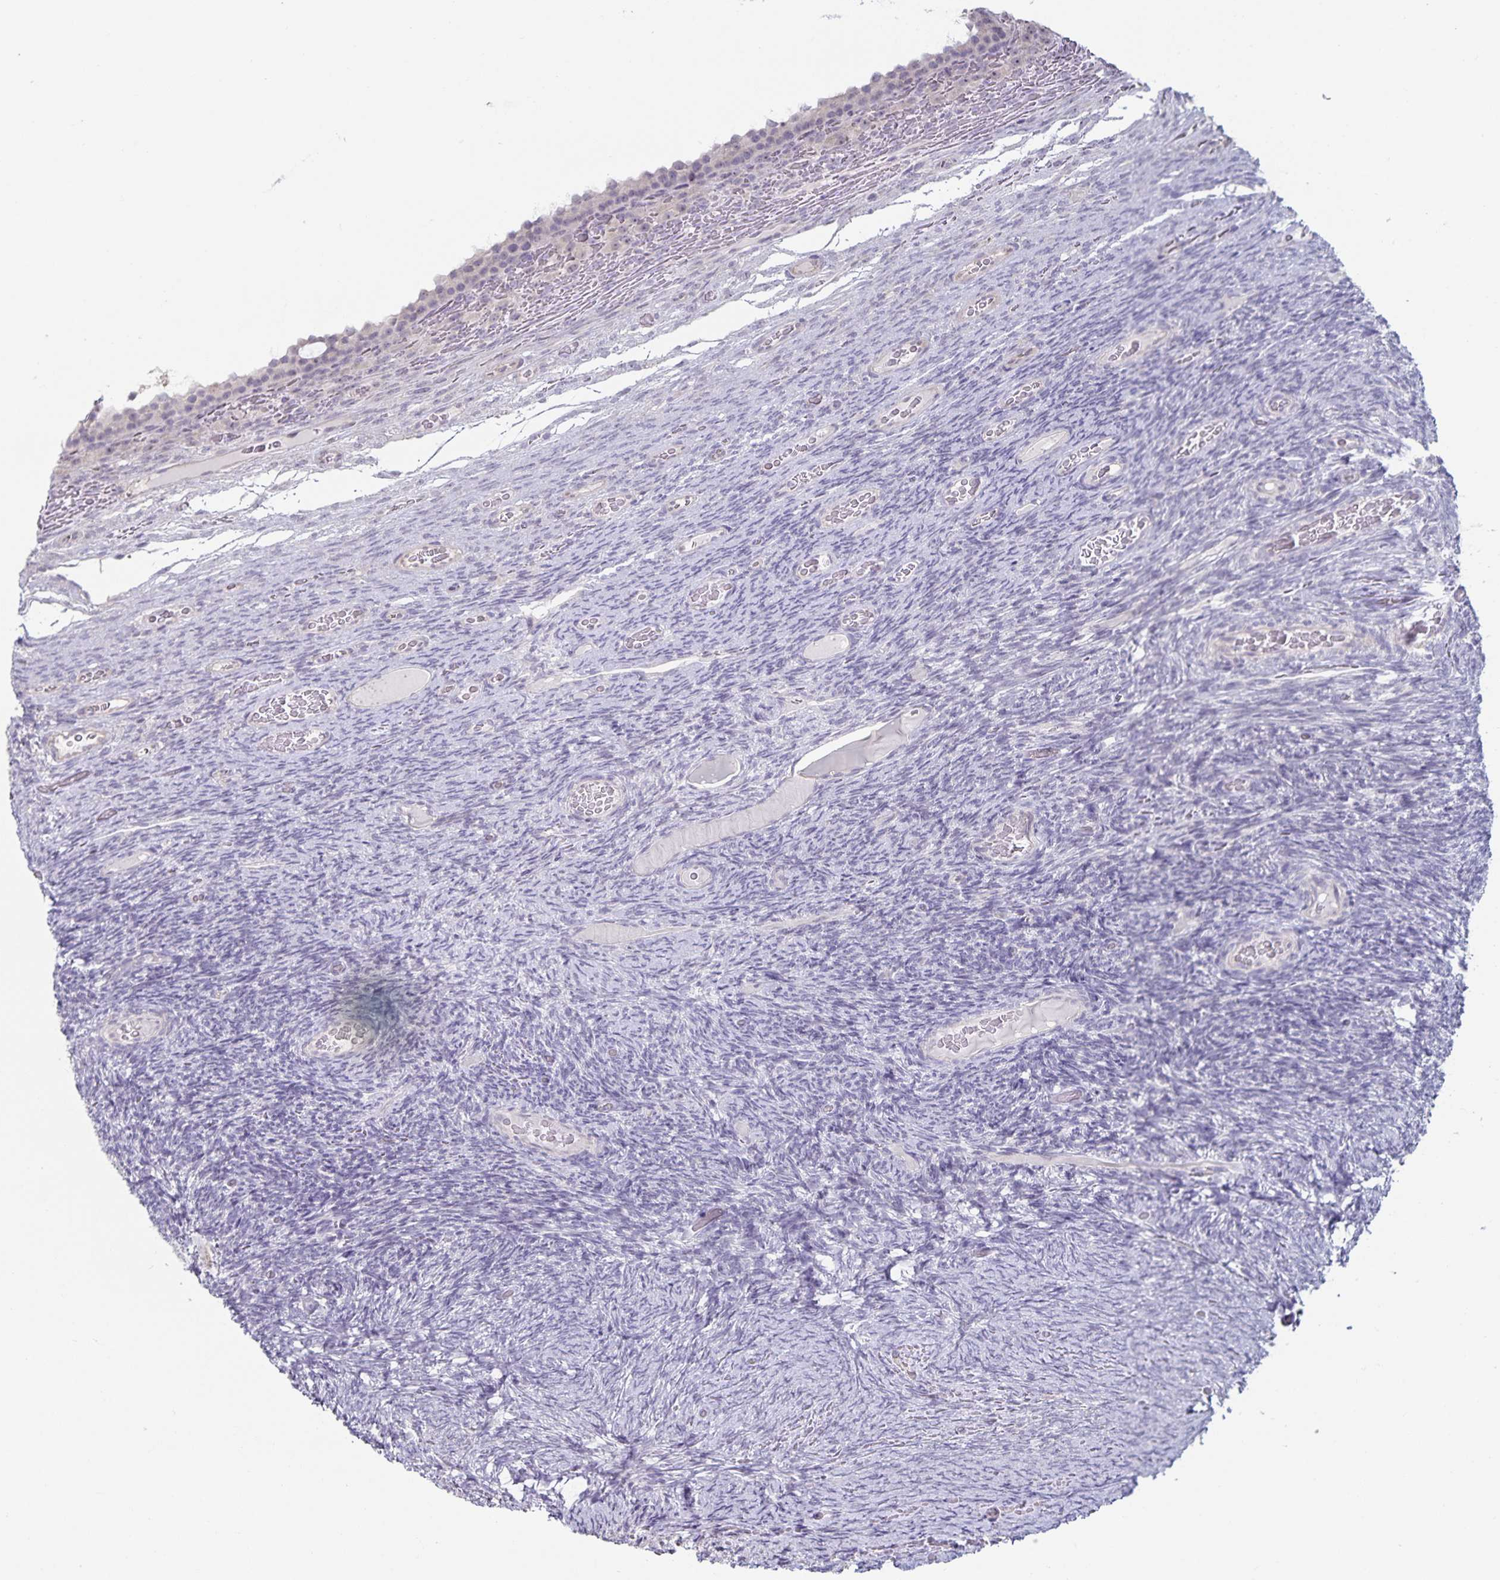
{"staining": {"intensity": "negative", "quantity": "none", "location": "none"}, "tissue": "ovary", "cell_type": "Follicle cells", "image_type": "normal", "snomed": [{"axis": "morphology", "description": "Normal tissue, NOS"}, {"axis": "topography", "description": "Ovary"}], "caption": "Histopathology image shows no significant protein positivity in follicle cells of unremarkable ovary.", "gene": "DNAH9", "patient": {"sex": "female", "age": 34}}